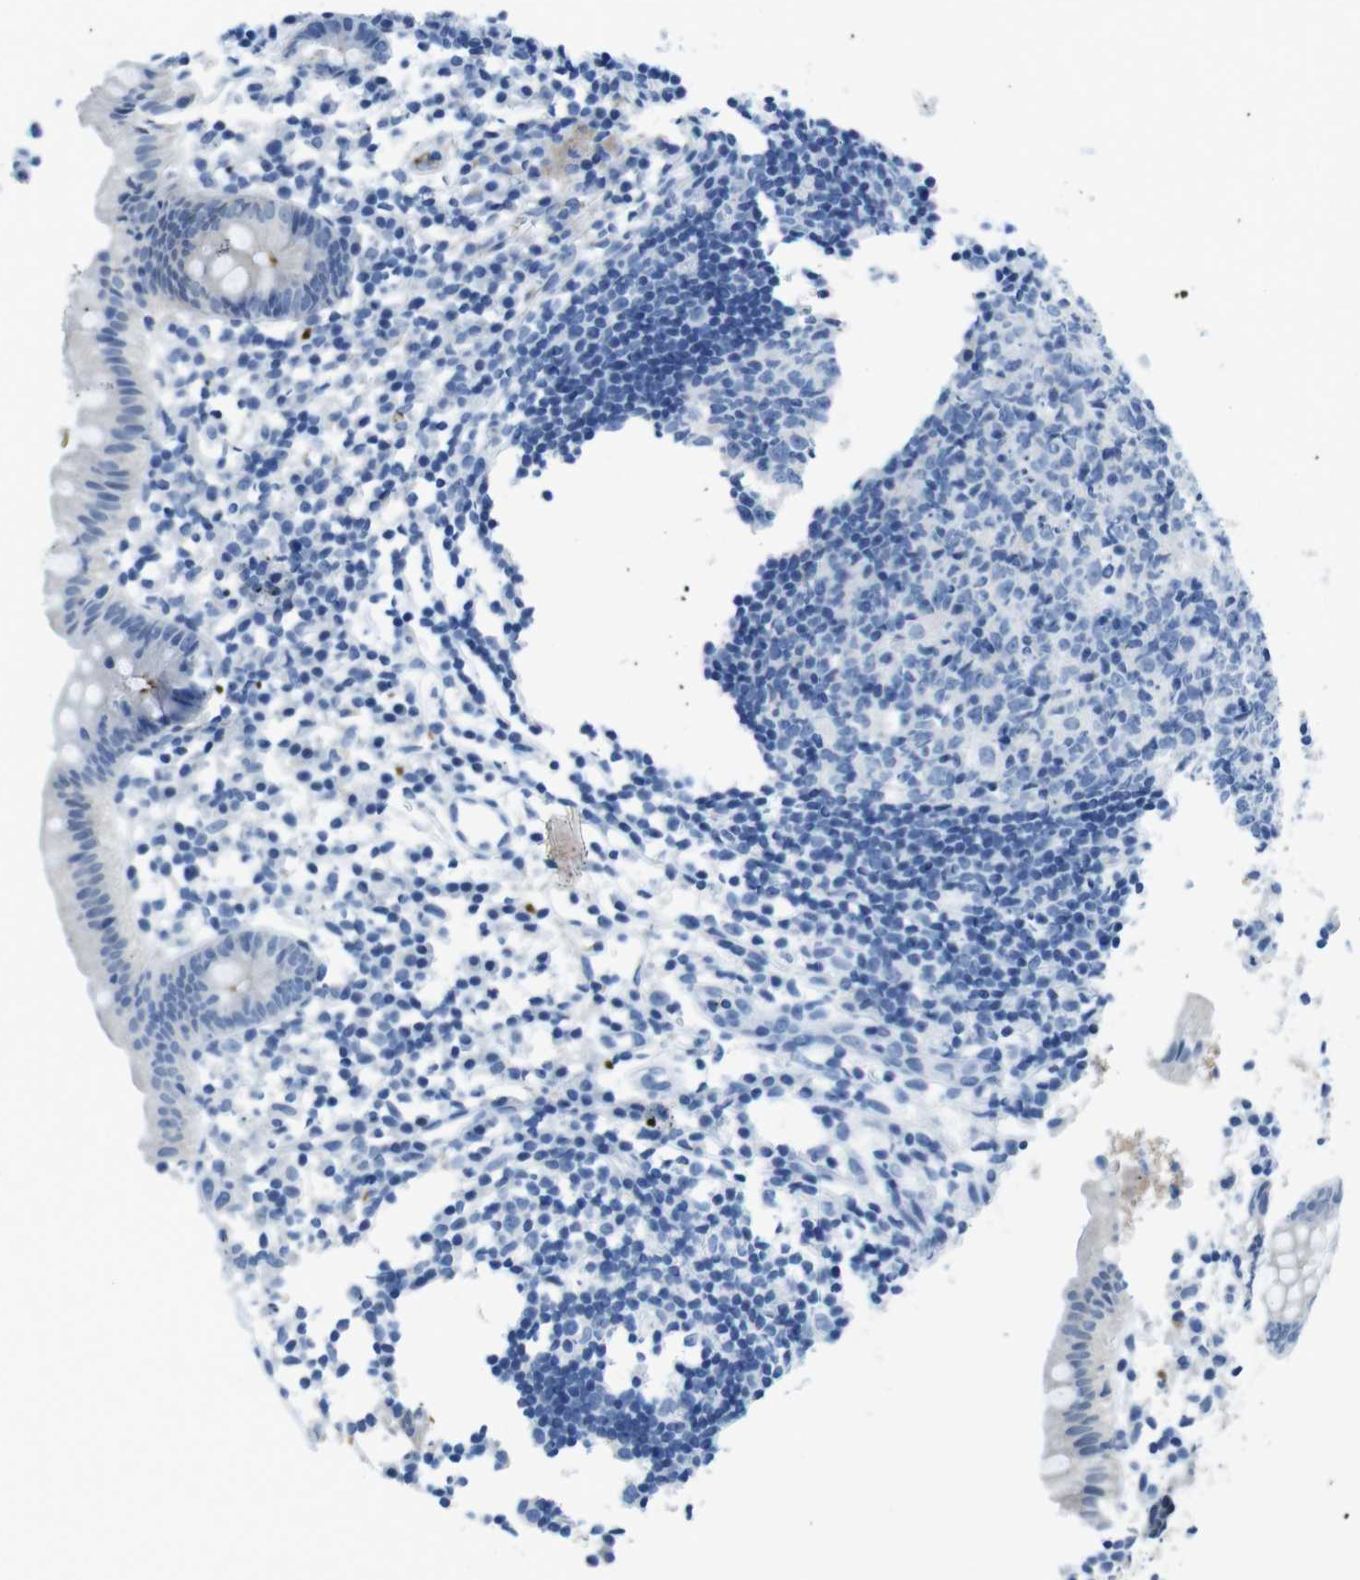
{"staining": {"intensity": "negative", "quantity": "none", "location": "none"}, "tissue": "appendix", "cell_type": "Glandular cells", "image_type": "normal", "snomed": [{"axis": "morphology", "description": "Normal tissue, NOS"}, {"axis": "topography", "description": "Appendix"}], "caption": "IHC of normal appendix demonstrates no staining in glandular cells.", "gene": "TFAP2C", "patient": {"sex": "female", "age": 20}}